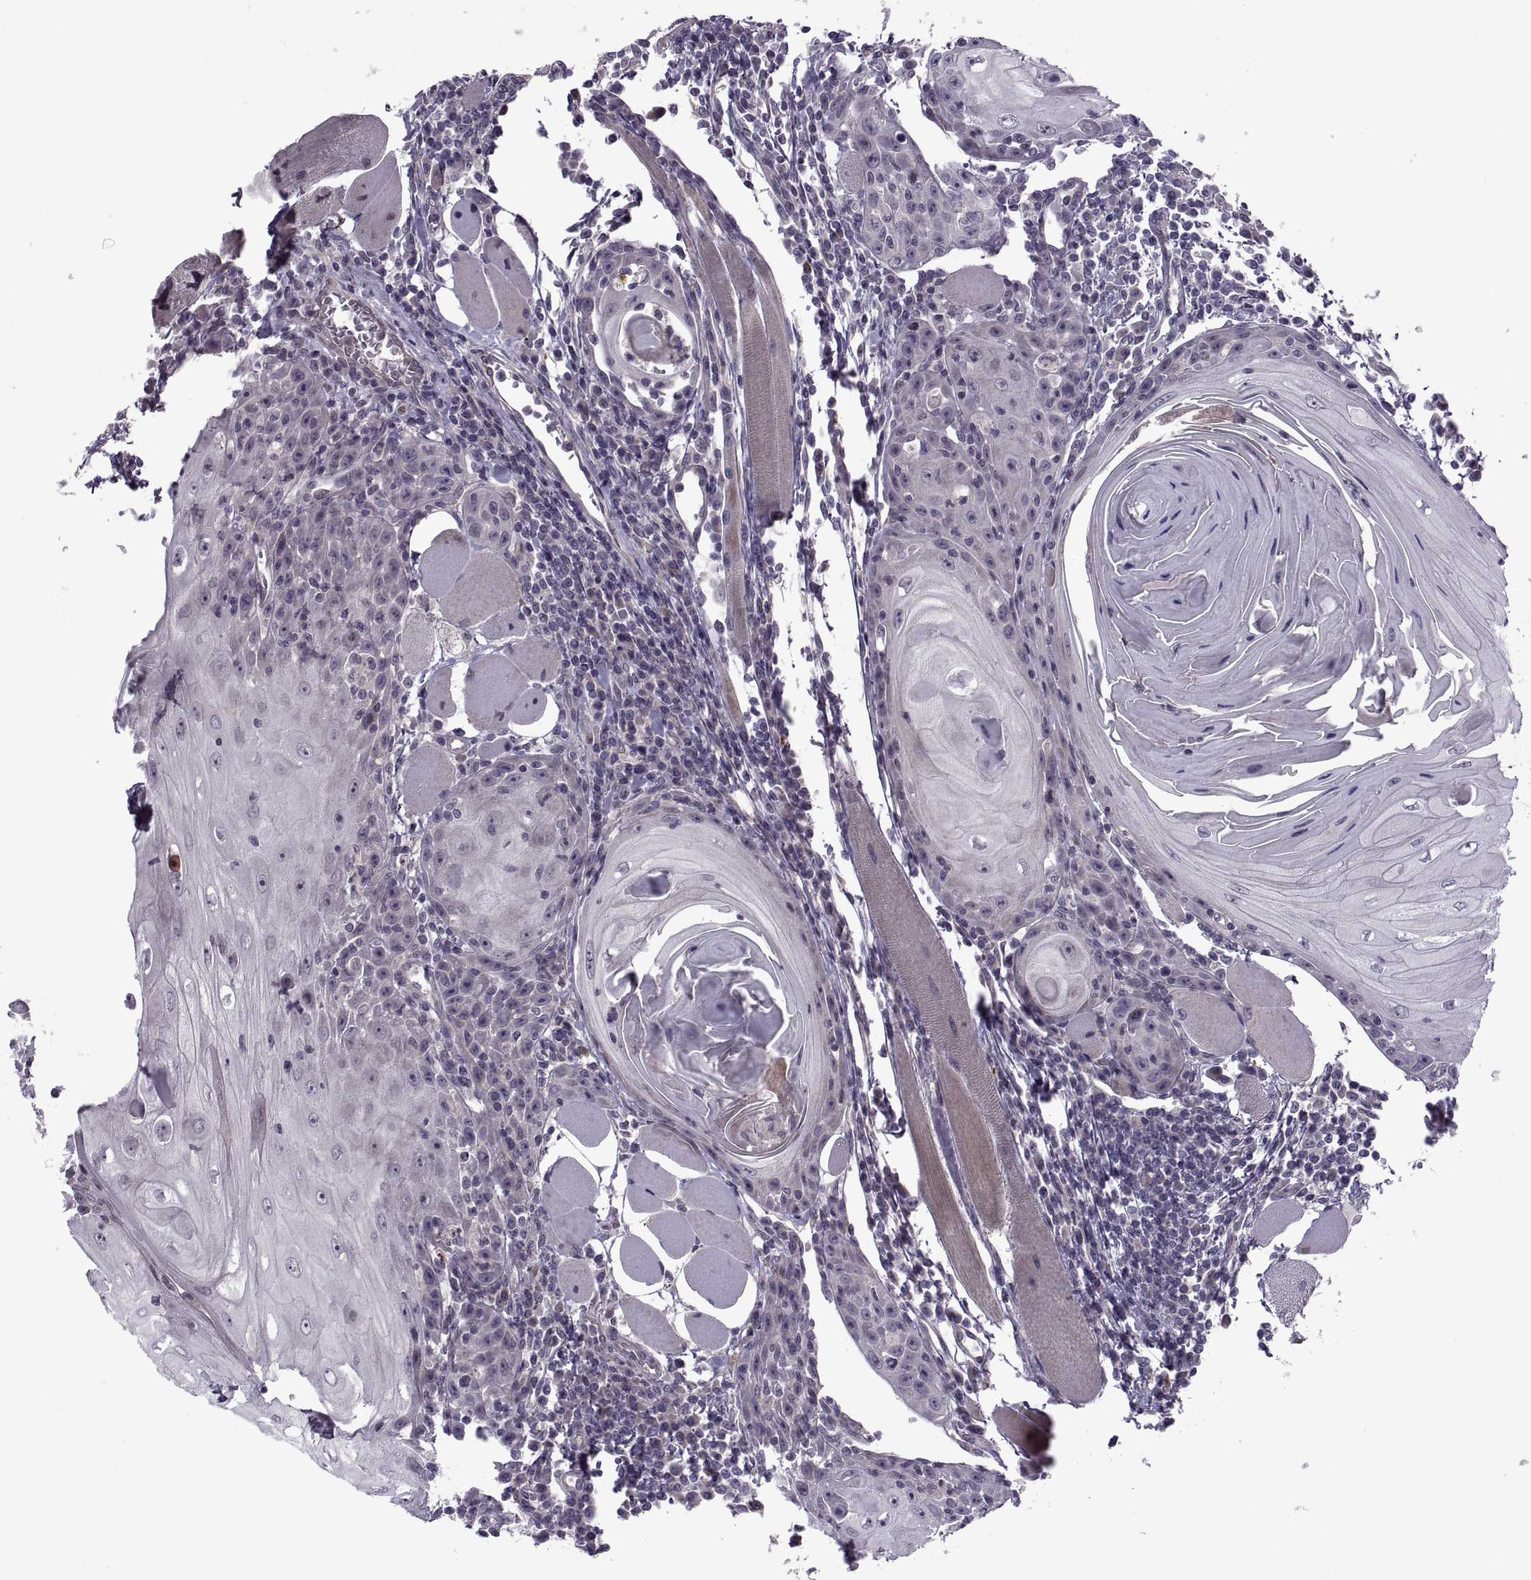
{"staining": {"intensity": "negative", "quantity": "none", "location": "none"}, "tissue": "head and neck cancer", "cell_type": "Tumor cells", "image_type": "cancer", "snomed": [{"axis": "morphology", "description": "Normal tissue, NOS"}, {"axis": "morphology", "description": "Squamous cell carcinoma, NOS"}, {"axis": "topography", "description": "Oral tissue"}, {"axis": "topography", "description": "Head-Neck"}], "caption": "This is an IHC photomicrograph of head and neck cancer. There is no expression in tumor cells.", "gene": "ODF3", "patient": {"sex": "male", "age": 52}}